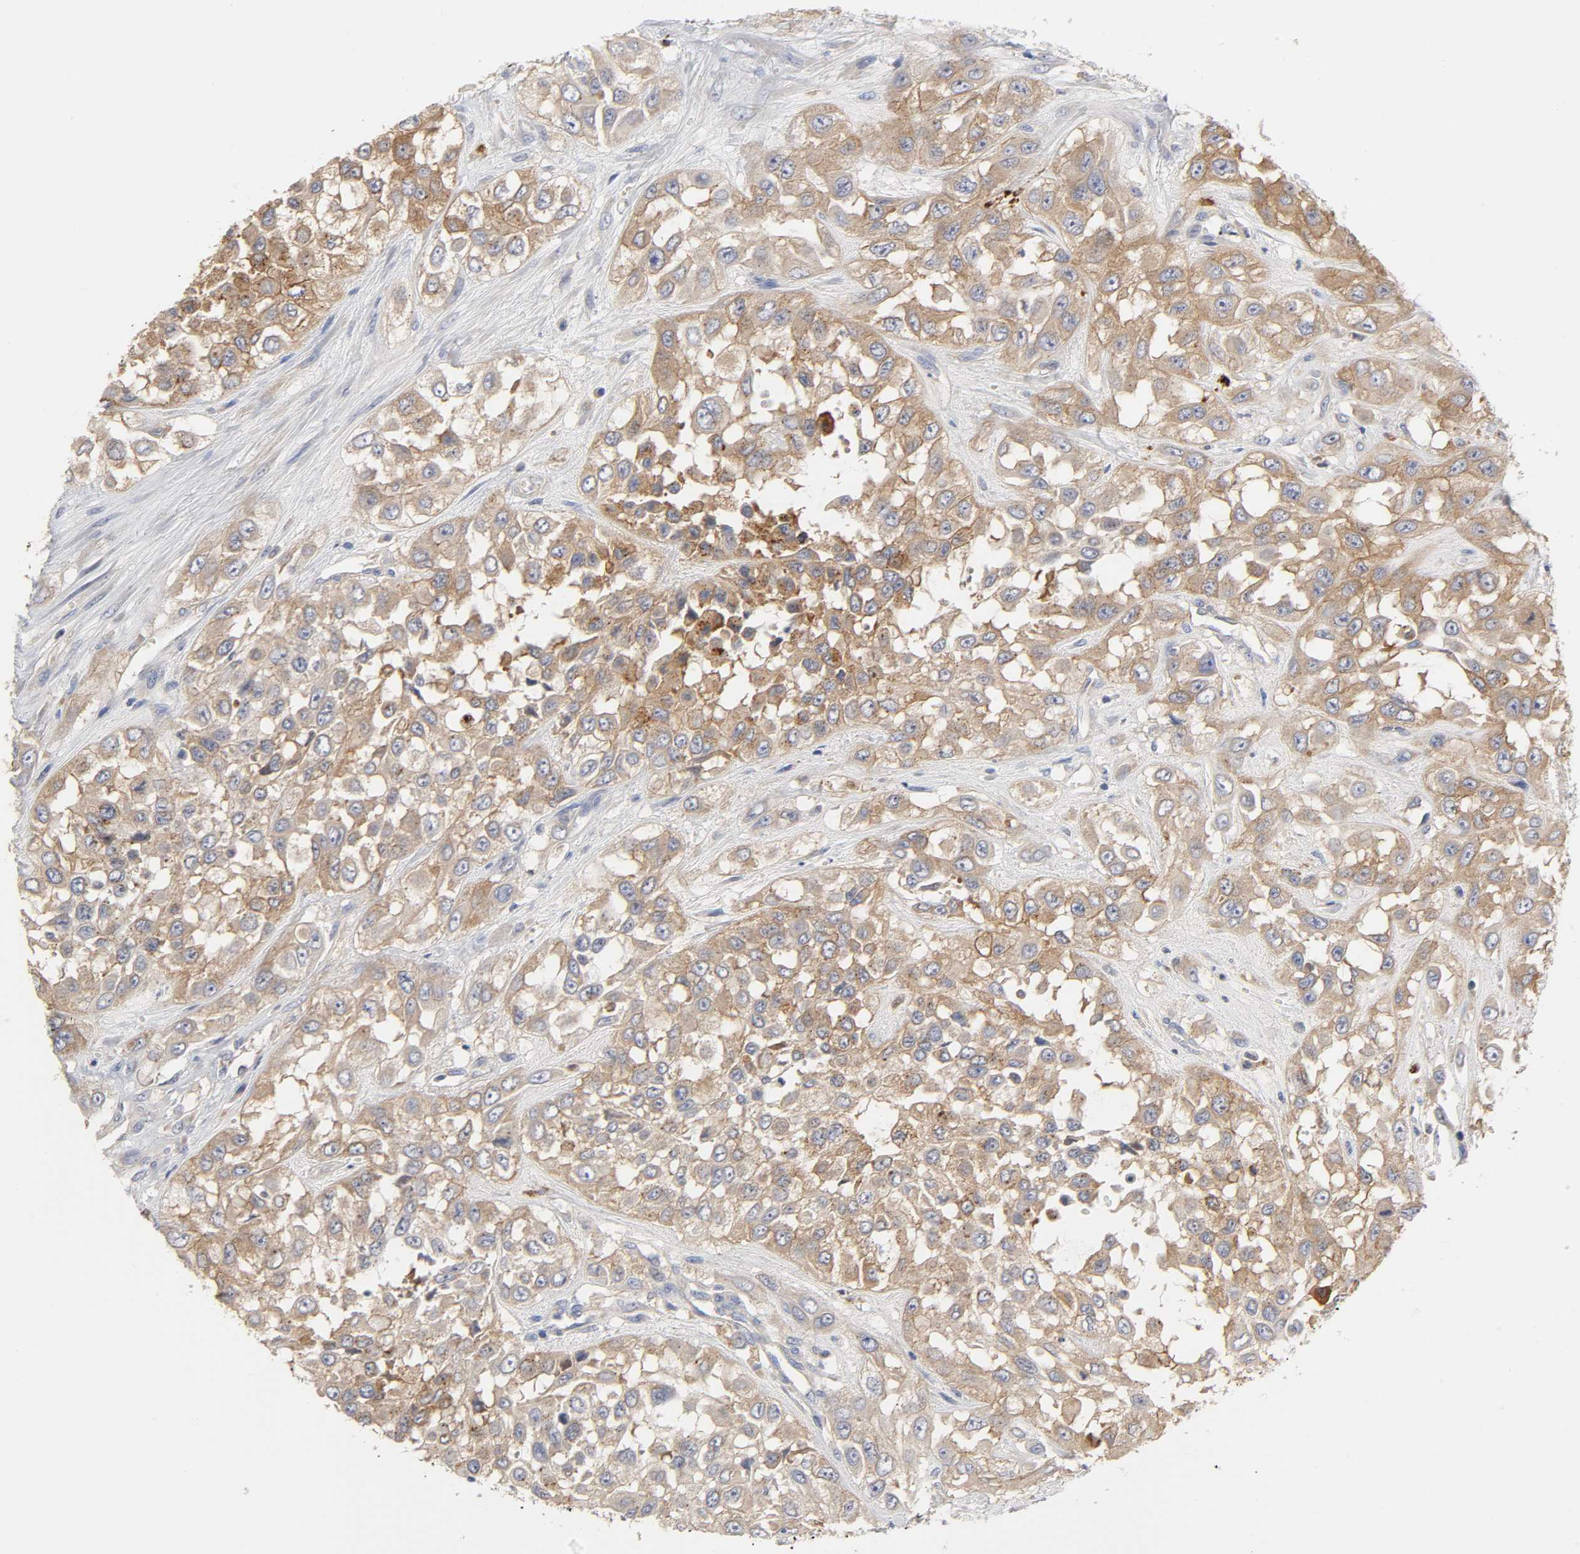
{"staining": {"intensity": "moderate", "quantity": ">75%", "location": "cytoplasmic/membranous"}, "tissue": "urothelial cancer", "cell_type": "Tumor cells", "image_type": "cancer", "snomed": [{"axis": "morphology", "description": "Urothelial carcinoma, High grade"}, {"axis": "topography", "description": "Urinary bladder"}], "caption": "There is medium levels of moderate cytoplasmic/membranous staining in tumor cells of urothelial cancer, as demonstrated by immunohistochemical staining (brown color).", "gene": "C17orf75", "patient": {"sex": "male", "age": 57}}